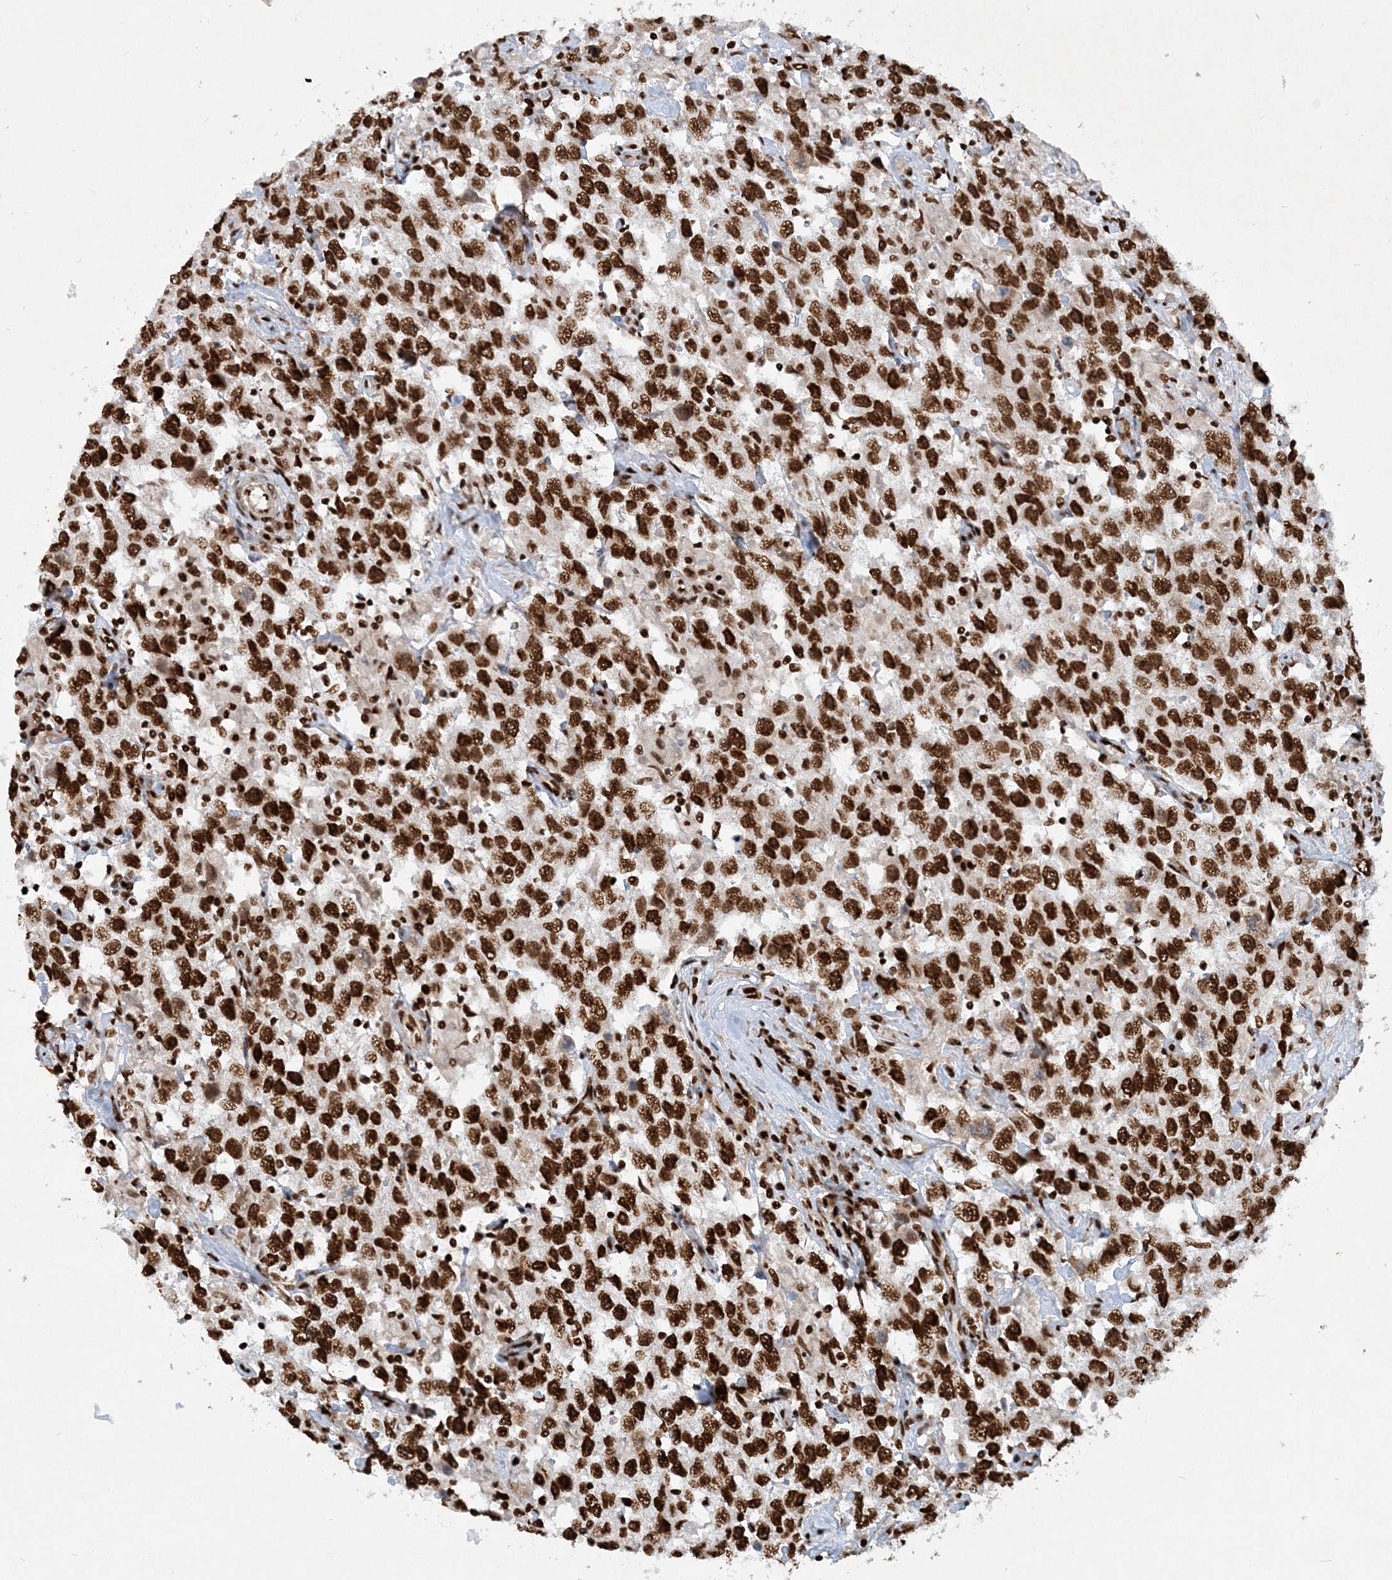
{"staining": {"intensity": "strong", "quantity": ">75%", "location": "nuclear"}, "tissue": "testis cancer", "cell_type": "Tumor cells", "image_type": "cancer", "snomed": [{"axis": "morphology", "description": "Seminoma, NOS"}, {"axis": "topography", "description": "Testis"}], "caption": "High-power microscopy captured an immunohistochemistry (IHC) photomicrograph of testis cancer (seminoma), revealing strong nuclear expression in approximately >75% of tumor cells.", "gene": "DELE1", "patient": {"sex": "male", "age": 41}}